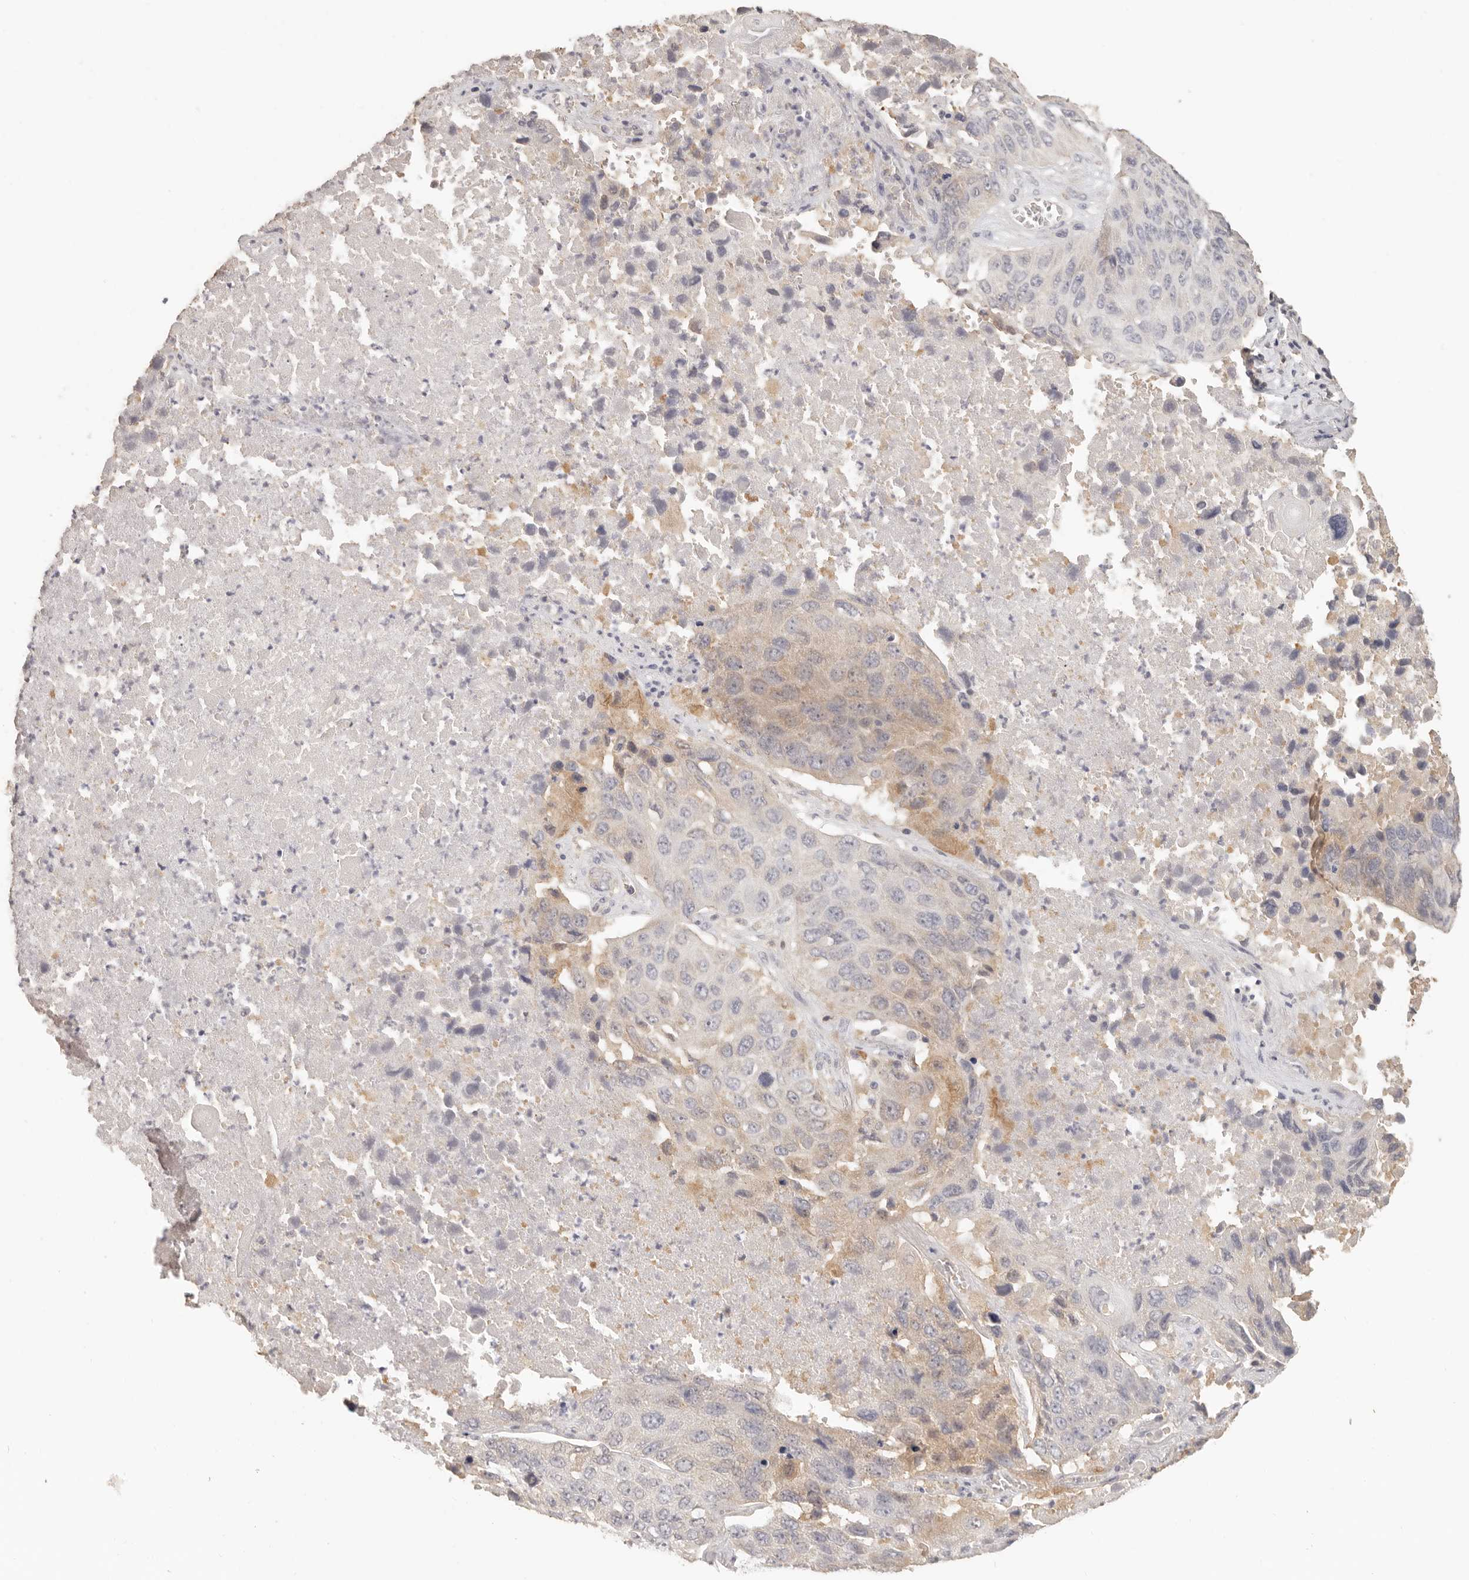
{"staining": {"intensity": "weak", "quantity": "<25%", "location": "cytoplasmic/membranous"}, "tissue": "lung cancer", "cell_type": "Tumor cells", "image_type": "cancer", "snomed": [{"axis": "morphology", "description": "Squamous cell carcinoma, NOS"}, {"axis": "topography", "description": "Lung"}], "caption": "A high-resolution image shows immunohistochemistry (IHC) staining of lung squamous cell carcinoma, which demonstrates no significant positivity in tumor cells. (DAB (3,3'-diaminobenzidine) IHC visualized using brightfield microscopy, high magnification).", "gene": "CSK", "patient": {"sex": "male", "age": 61}}